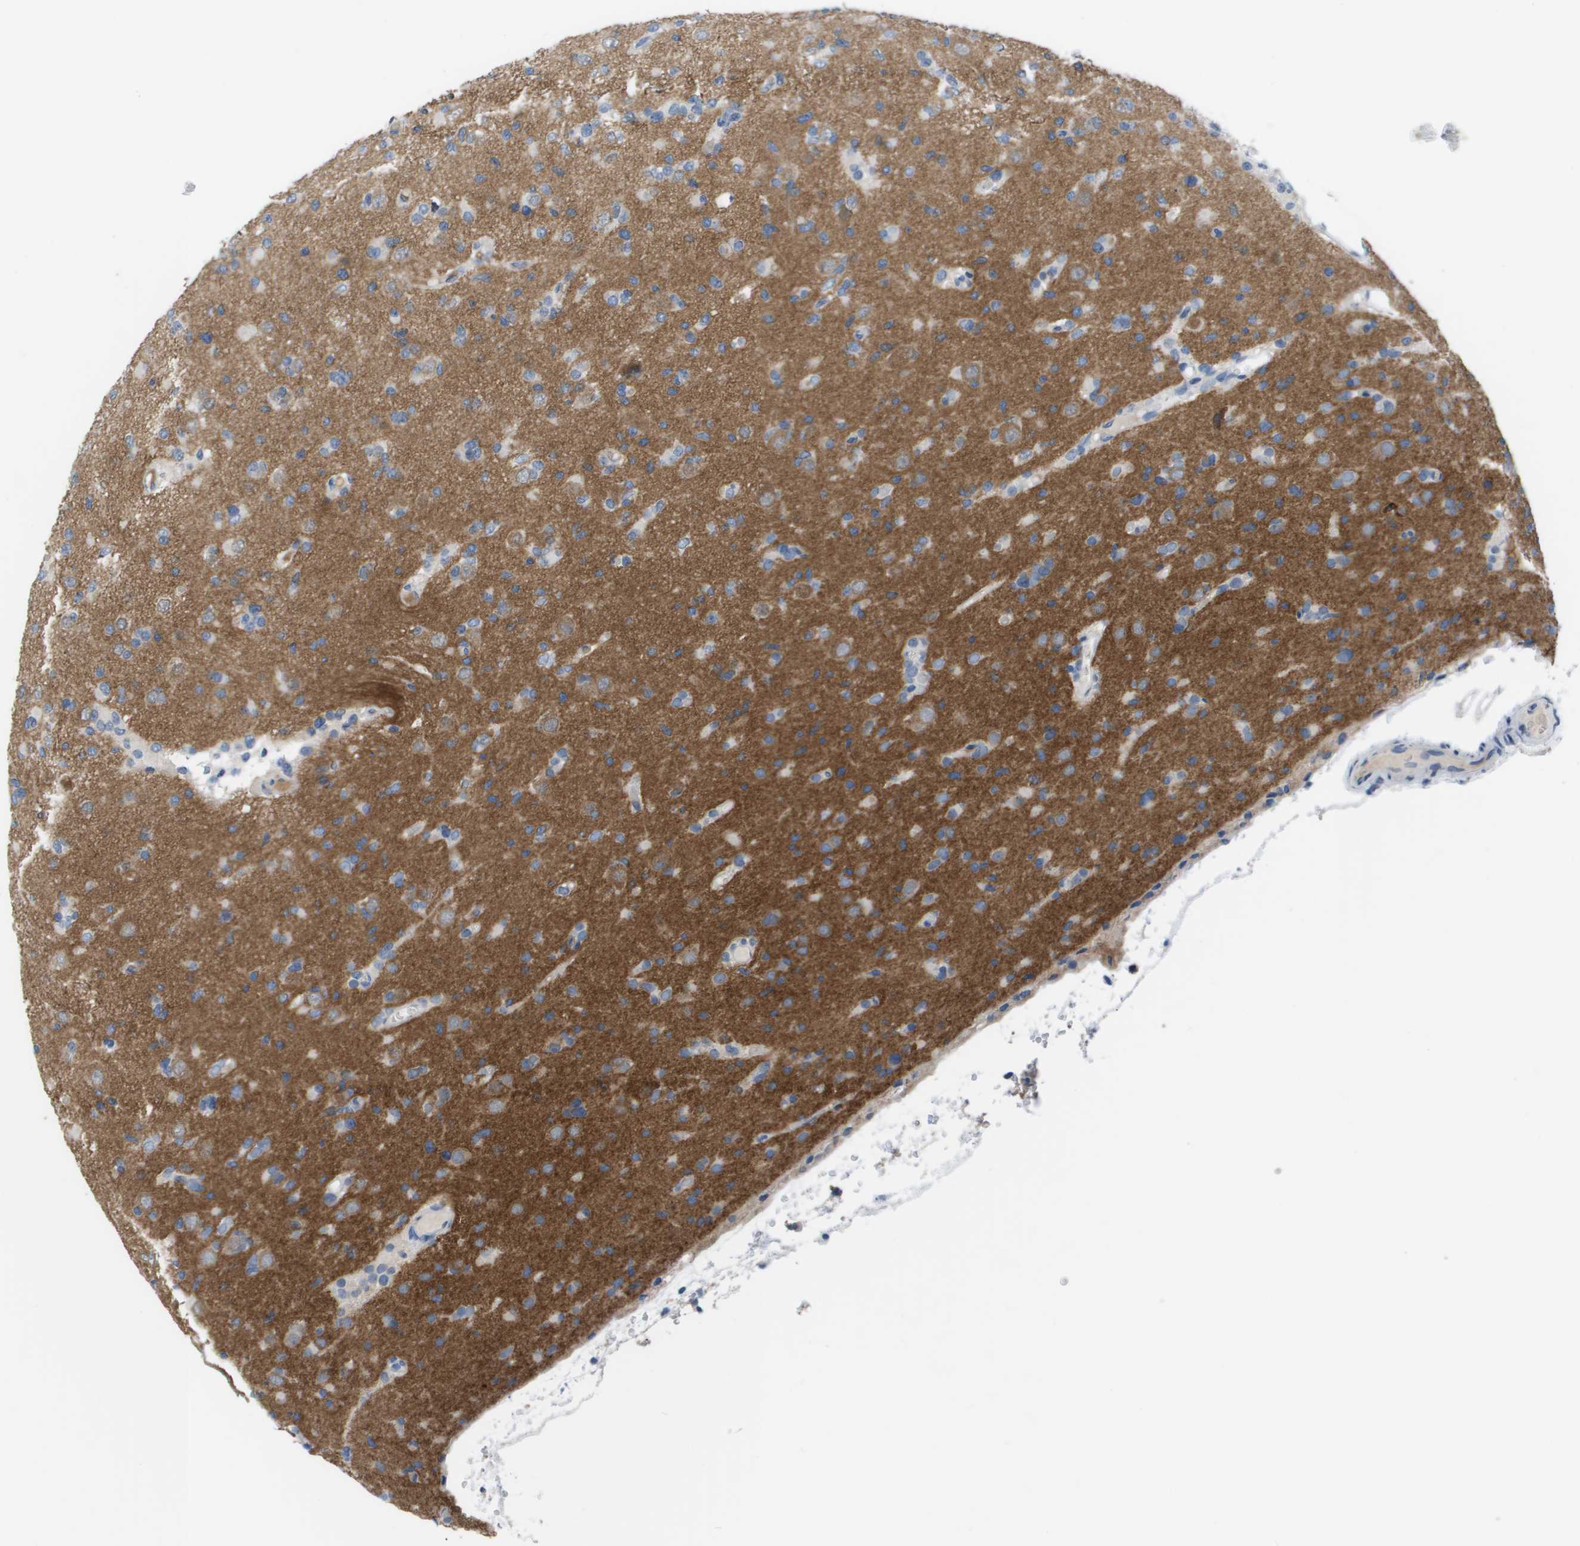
{"staining": {"intensity": "moderate", "quantity": "25%-75%", "location": "cytoplasmic/membranous"}, "tissue": "glioma", "cell_type": "Tumor cells", "image_type": "cancer", "snomed": [{"axis": "morphology", "description": "Glioma, malignant, Low grade"}, {"axis": "topography", "description": "Brain"}], "caption": "An immunohistochemistry (IHC) micrograph of neoplastic tissue is shown. Protein staining in brown highlights moderate cytoplasmic/membranous positivity in malignant glioma (low-grade) within tumor cells.", "gene": "NCS1", "patient": {"sex": "female", "age": 22}}